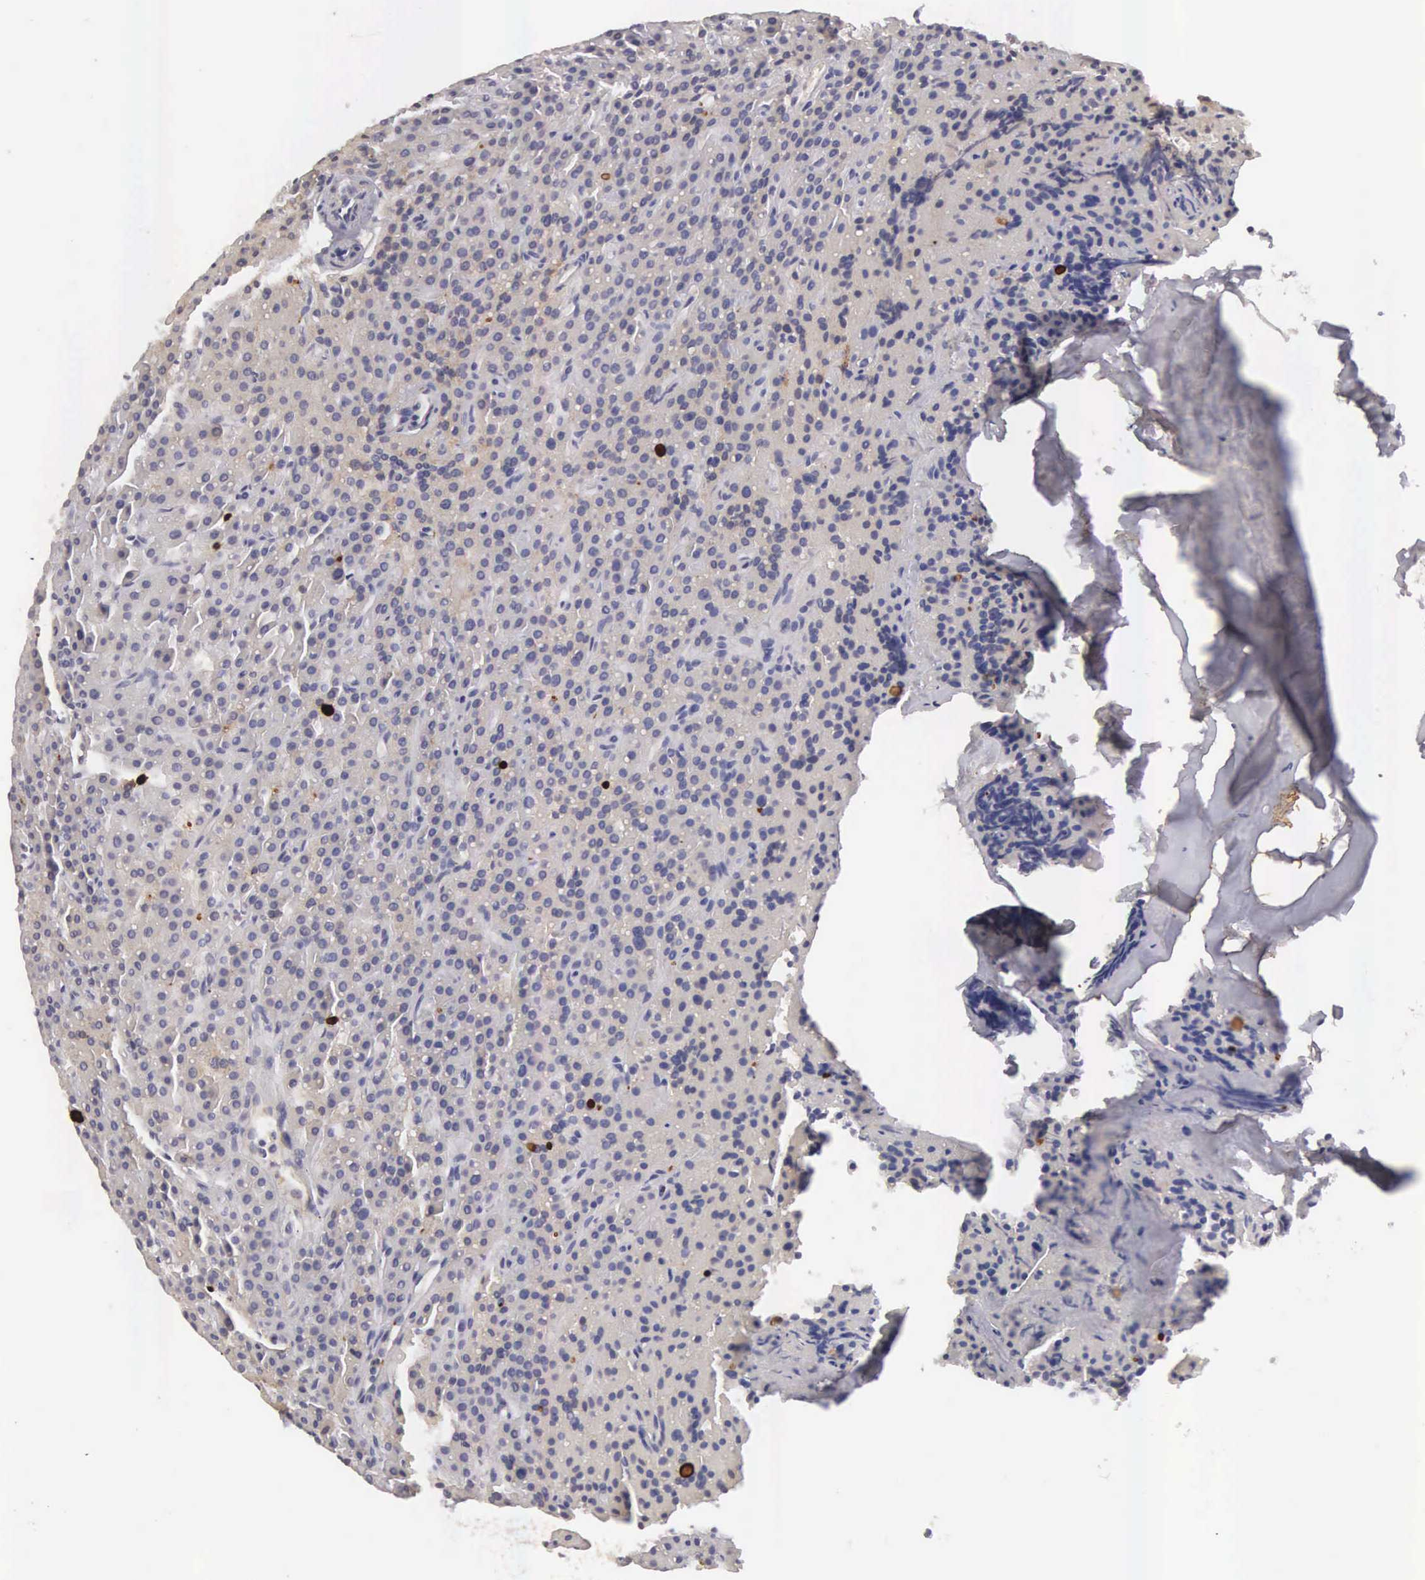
{"staining": {"intensity": "negative", "quantity": "none", "location": "none"}, "tissue": "parathyroid gland", "cell_type": "Glandular cells", "image_type": "normal", "snomed": [{"axis": "morphology", "description": "Normal tissue, NOS"}, {"axis": "topography", "description": "Parathyroid gland"}], "caption": "Photomicrograph shows no protein positivity in glandular cells of normal parathyroid gland. (DAB (3,3'-diaminobenzidine) immunohistochemistry (IHC) visualized using brightfield microscopy, high magnification).", "gene": "CLU", "patient": {"sex": "male", "age": 71}}